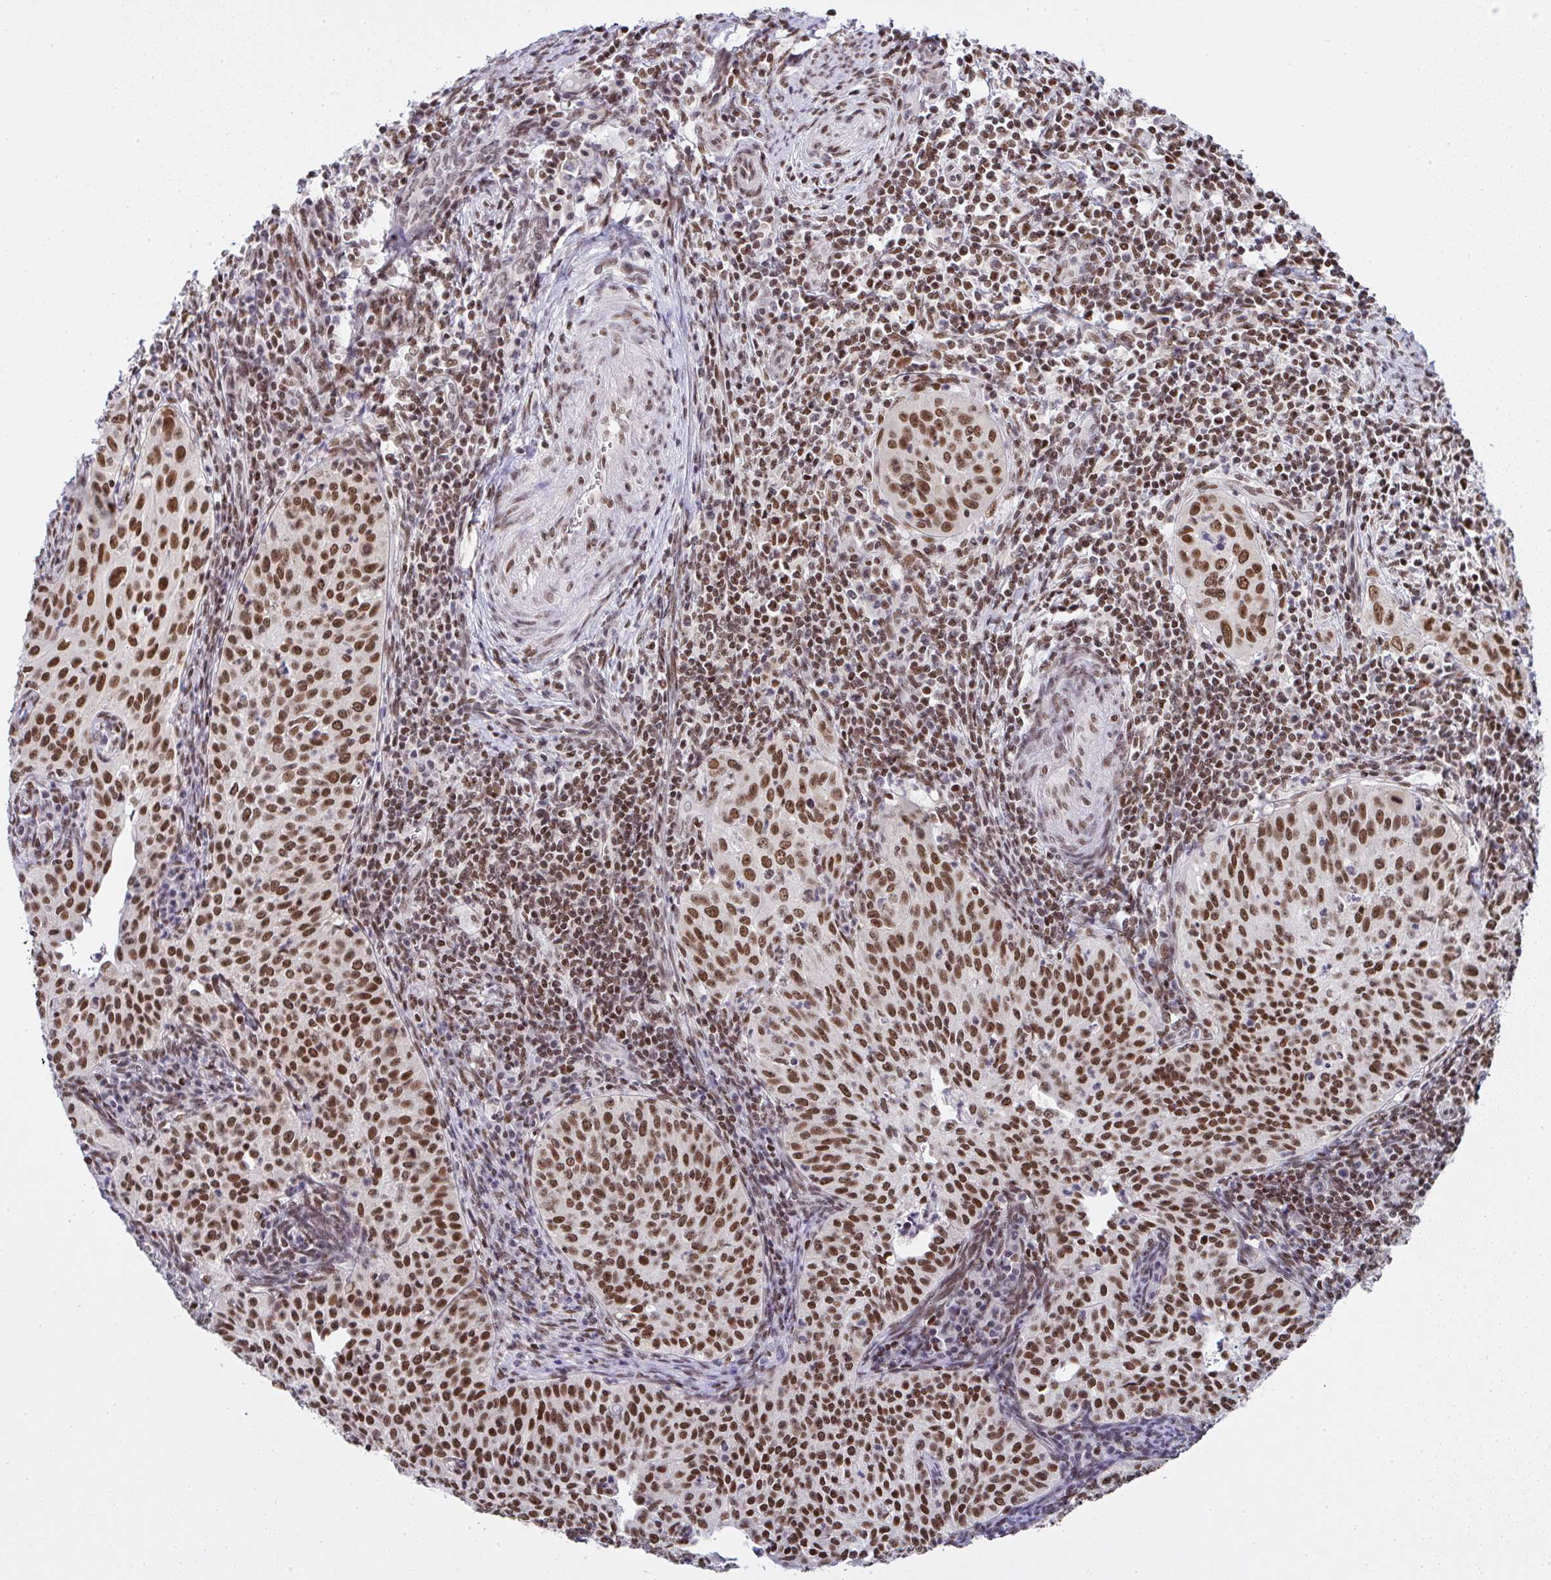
{"staining": {"intensity": "strong", "quantity": ">75%", "location": "nuclear"}, "tissue": "cervical cancer", "cell_type": "Tumor cells", "image_type": "cancer", "snomed": [{"axis": "morphology", "description": "Squamous cell carcinoma, NOS"}, {"axis": "topography", "description": "Cervix"}], "caption": "Immunohistochemistry (IHC) image of neoplastic tissue: cervical cancer (squamous cell carcinoma) stained using IHC exhibits high levels of strong protein expression localized specifically in the nuclear of tumor cells, appearing as a nuclear brown color.", "gene": "DR1", "patient": {"sex": "female", "age": 30}}